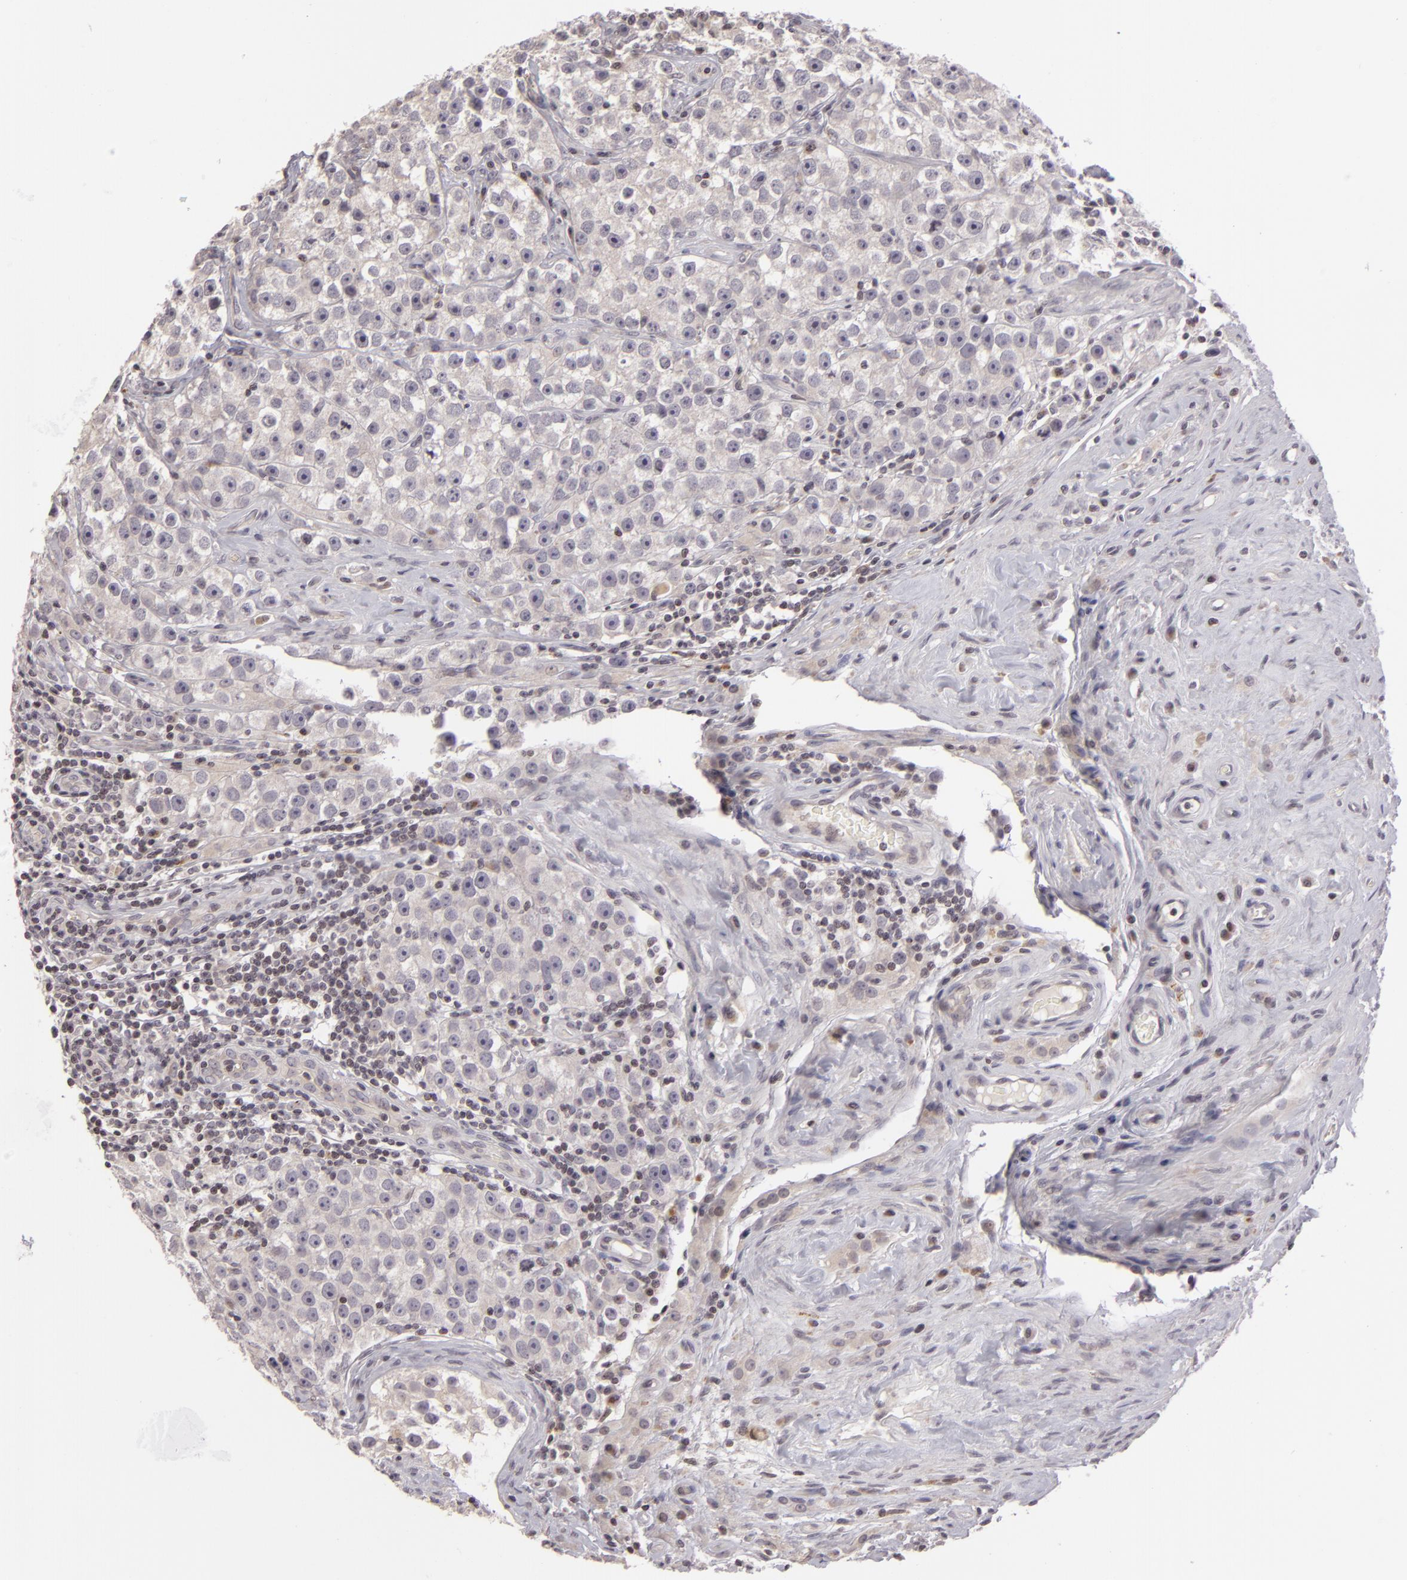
{"staining": {"intensity": "negative", "quantity": "none", "location": "none"}, "tissue": "testis cancer", "cell_type": "Tumor cells", "image_type": "cancer", "snomed": [{"axis": "morphology", "description": "Seminoma, NOS"}, {"axis": "topography", "description": "Testis"}], "caption": "The immunohistochemistry photomicrograph has no significant staining in tumor cells of testis cancer (seminoma) tissue.", "gene": "AKAP6", "patient": {"sex": "male", "age": 32}}